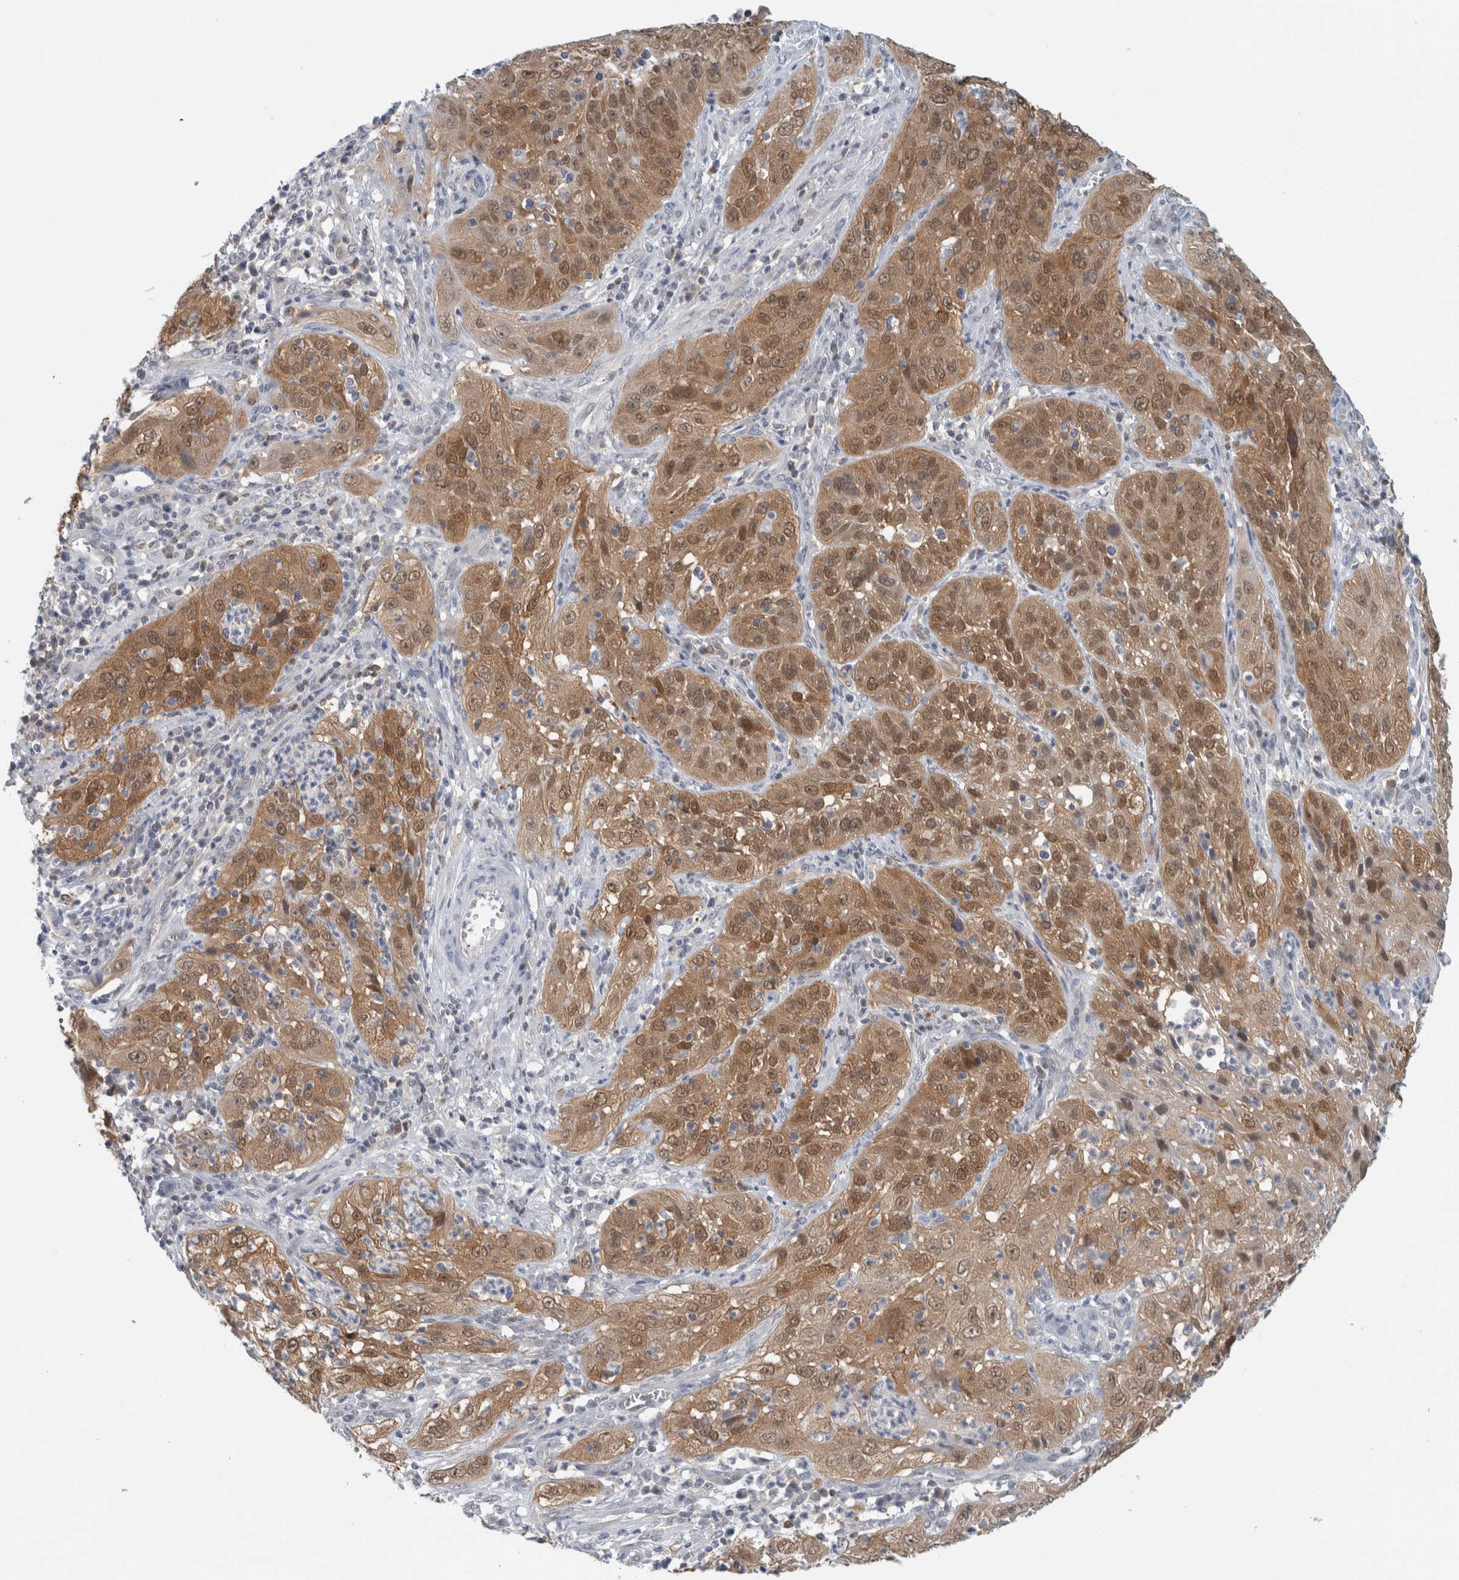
{"staining": {"intensity": "moderate", "quantity": ">75%", "location": "cytoplasmic/membranous,nuclear"}, "tissue": "cervical cancer", "cell_type": "Tumor cells", "image_type": "cancer", "snomed": [{"axis": "morphology", "description": "Squamous cell carcinoma, NOS"}, {"axis": "topography", "description": "Cervix"}], "caption": "A histopathology image of human squamous cell carcinoma (cervical) stained for a protein exhibits moderate cytoplasmic/membranous and nuclear brown staining in tumor cells. (IHC, brightfield microscopy, high magnification).", "gene": "CASP6", "patient": {"sex": "female", "age": 32}}